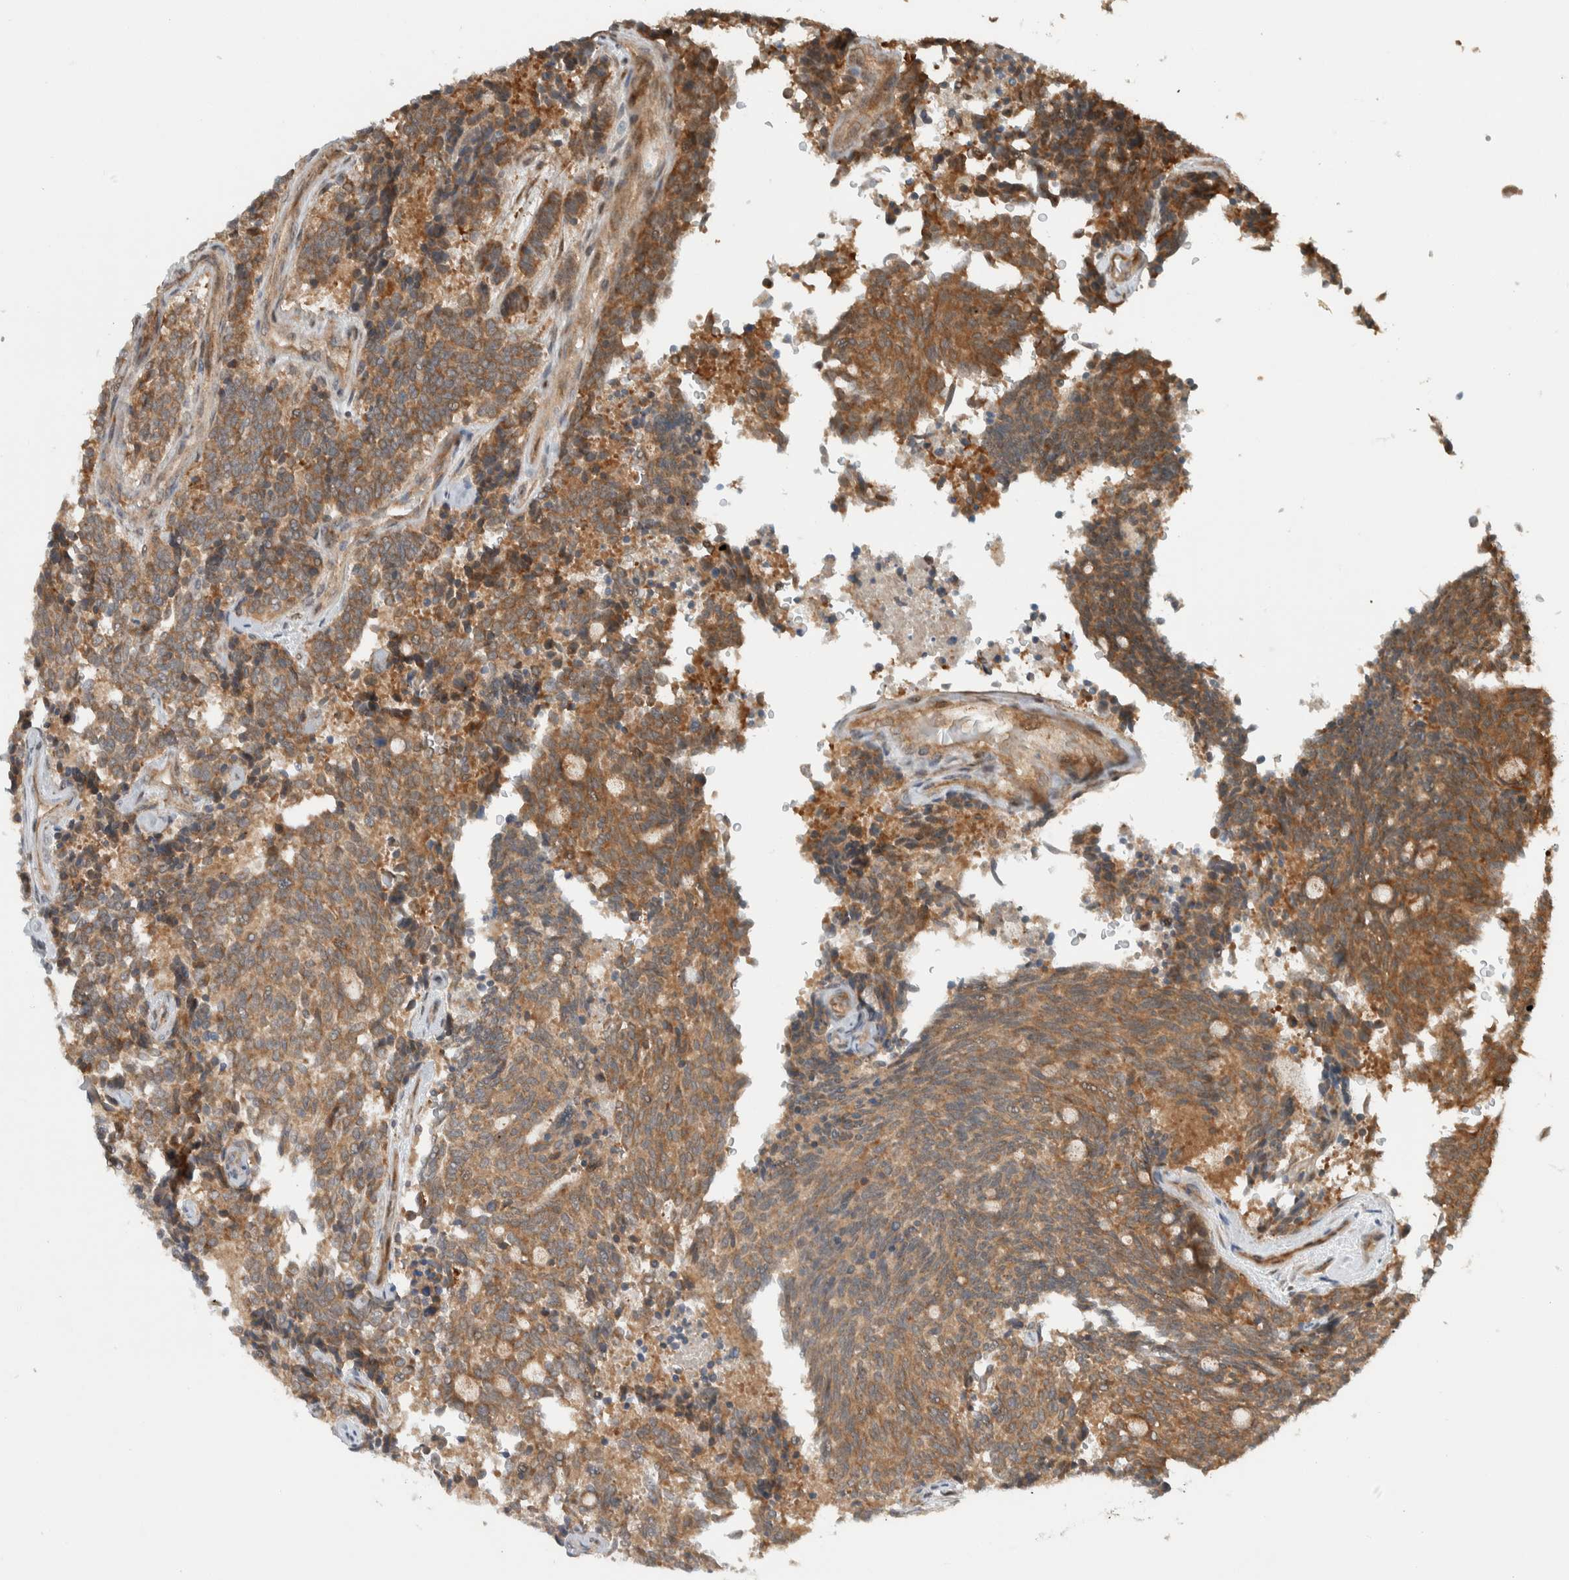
{"staining": {"intensity": "moderate", "quantity": ">75%", "location": "cytoplasmic/membranous"}, "tissue": "carcinoid", "cell_type": "Tumor cells", "image_type": "cancer", "snomed": [{"axis": "morphology", "description": "Carcinoid, malignant, NOS"}, {"axis": "topography", "description": "Pancreas"}], "caption": "A micrograph of human carcinoid stained for a protein exhibits moderate cytoplasmic/membranous brown staining in tumor cells.", "gene": "KLHL6", "patient": {"sex": "female", "age": 54}}